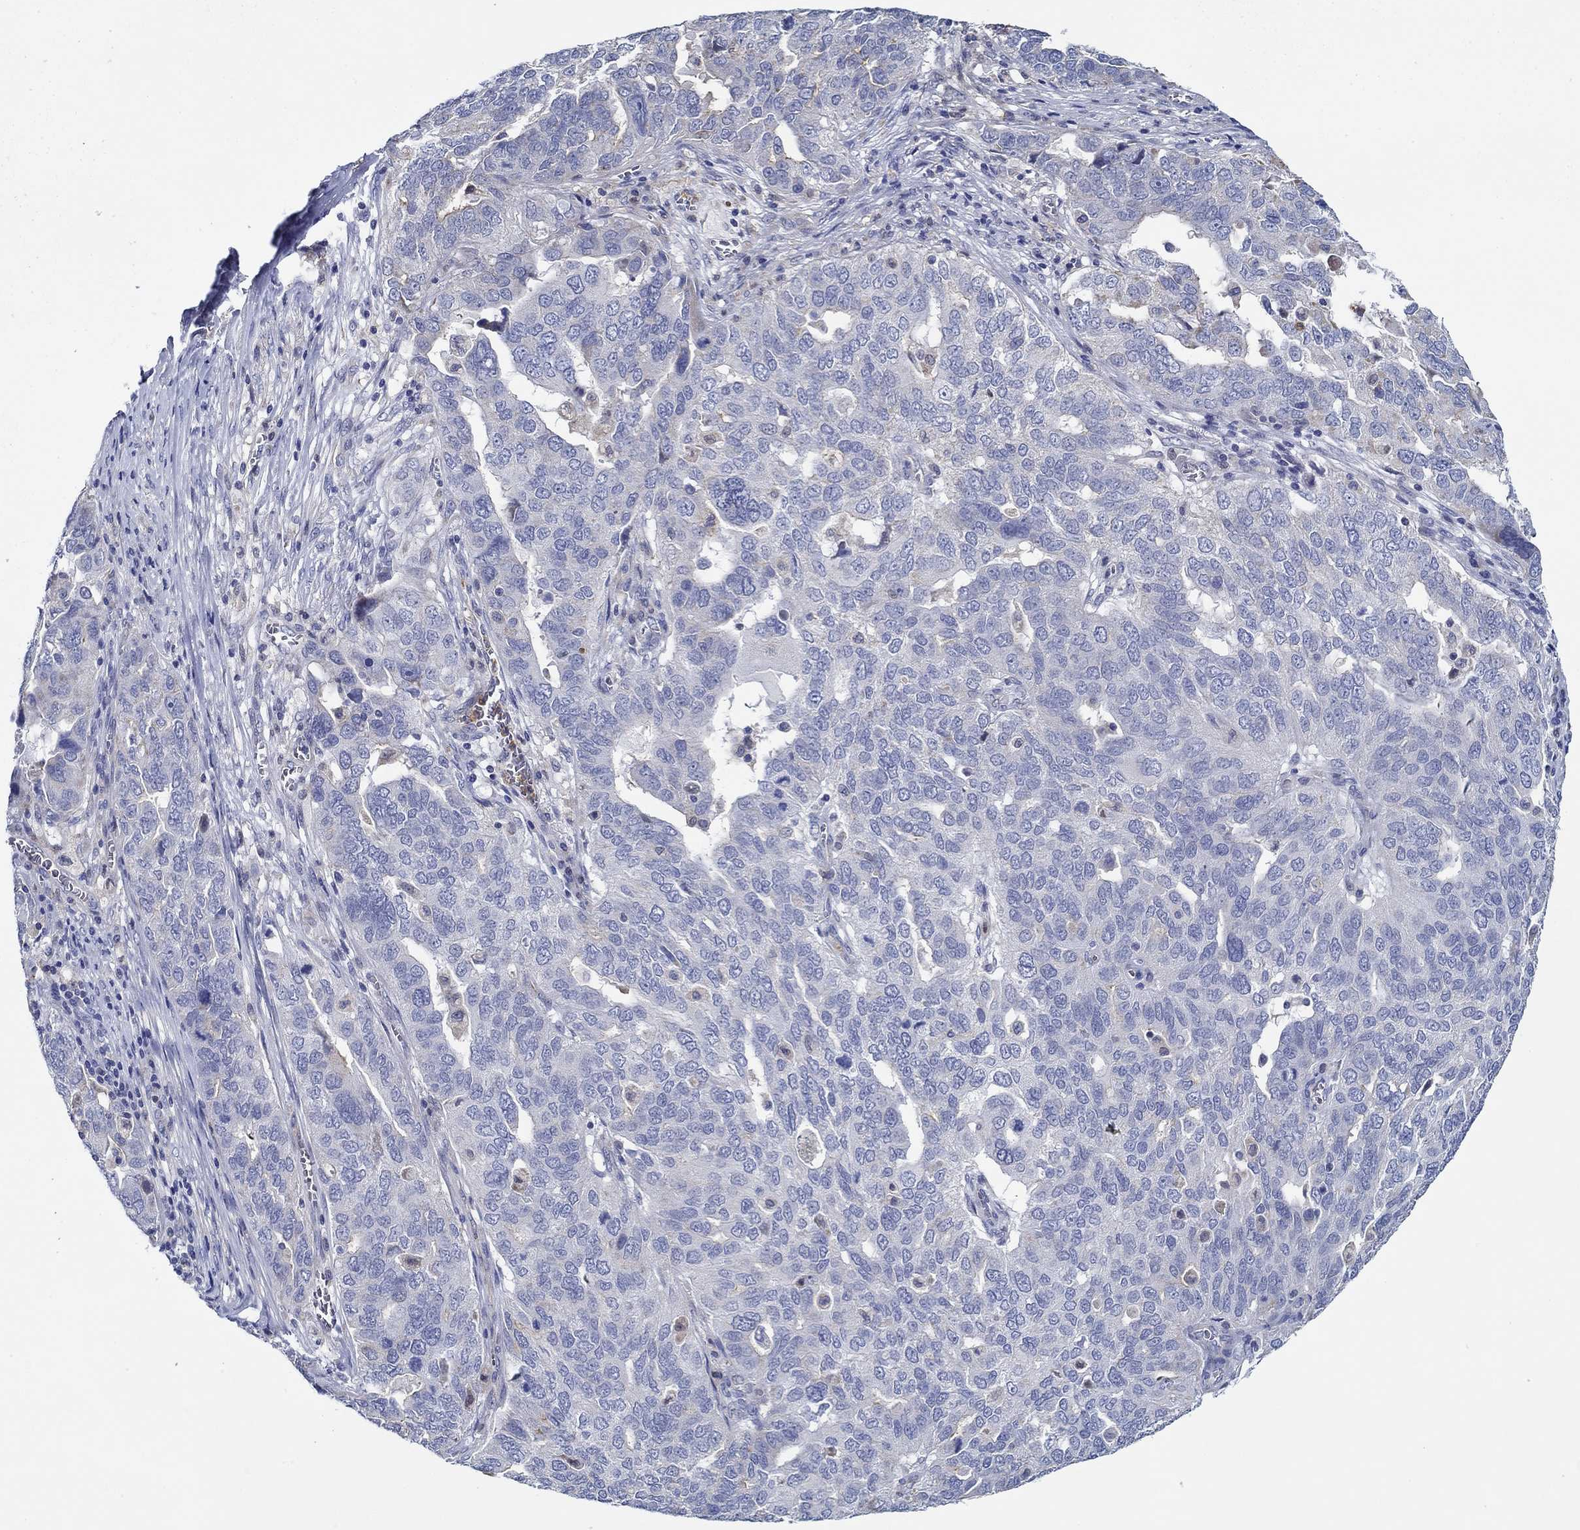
{"staining": {"intensity": "negative", "quantity": "none", "location": "none"}, "tissue": "ovarian cancer", "cell_type": "Tumor cells", "image_type": "cancer", "snomed": [{"axis": "morphology", "description": "Carcinoma, endometroid"}, {"axis": "topography", "description": "Soft tissue"}, {"axis": "topography", "description": "Ovary"}], "caption": "High magnification brightfield microscopy of ovarian cancer stained with DAB (brown) and counterstained with hematoxylin (blue): tumor cells show no significant staining.", "gene": "CFAP61", "patient": {"sex": "female", "age": 52}}